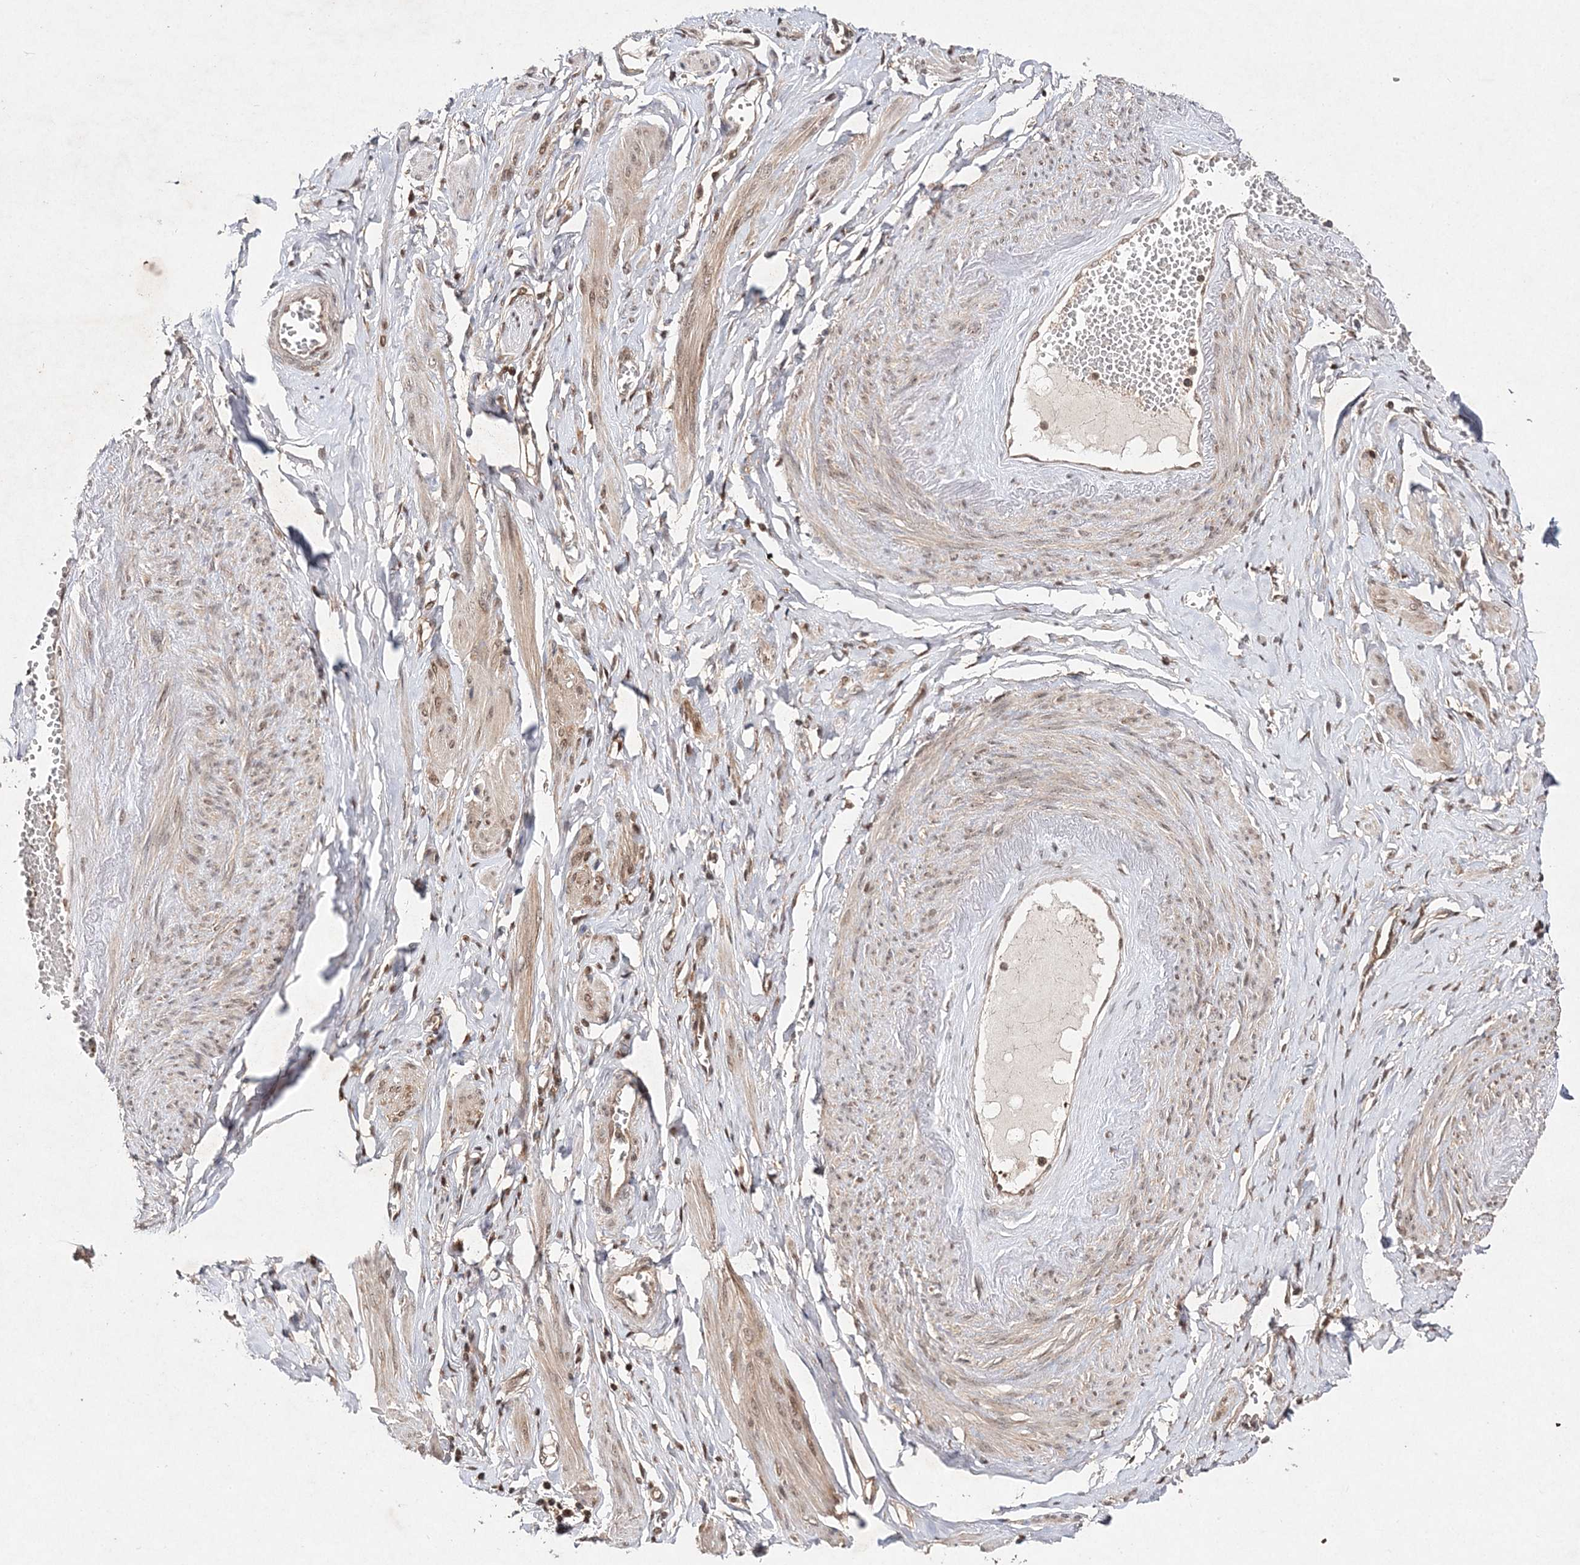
{"staining": {"intensity": "moderate", "quantity": ">75%", "location": "cytoplasmic/membranous"}, "tissue": "adipose tissue", "cell_type": "Adipocytes", "image_type": "normal", "snomed": [{"axis": "morphology", "description": "Normal tissue, NOS"}, {"axis": "topography", "description": "Vascular tissue"}, {"axis": "topography", "description": "Fallopian tube"}, {"axis": "topography", "description": "Ovary"}], "caption": "Protein staining of normal adipose tissue exhibits moderate cytoplasmic/membranous expression in about >75% of adipocytes. (DAB (3,3'-diaminobenzidine) IHC with brightfield microscopy, high magnification).", "gene": "NIF3L1", "patient": {"sex": "female", "age": 67}}